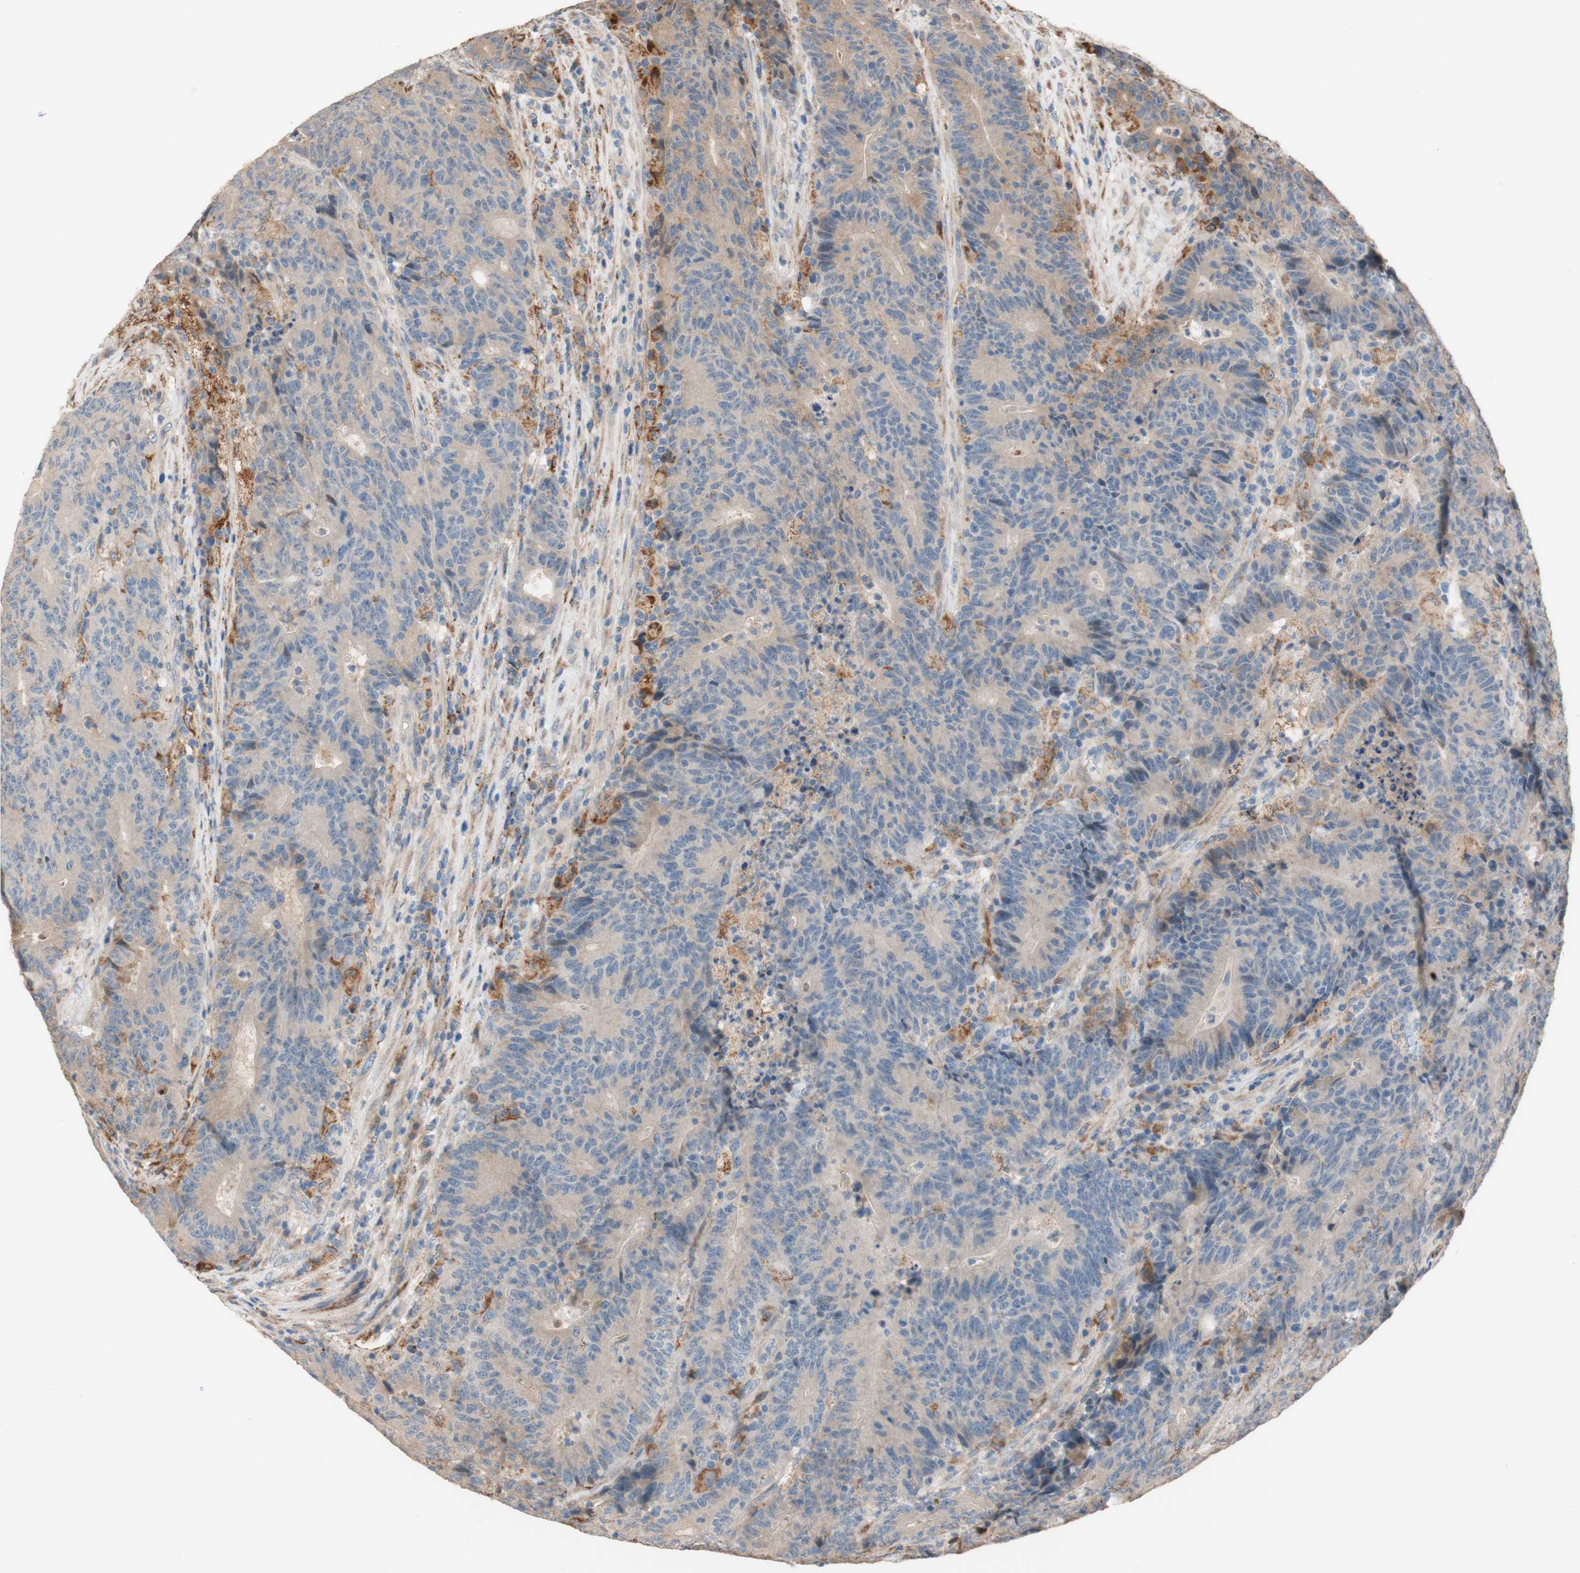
{"staining": {"intensity": "negative", "quantity": "none", "location": "none"}, "tissue": "colorectal cancer", "cell_type": "Tumor cells", "image_type": "cancer", "snomed": [{"axis": "morphology", "description": "Normal tissue, NOS"}, {"axis": "morphology", "description": "Adenocarcinoma, NOS"}, {"axis": "topography", "description": "Colon"}], "caption": "A histopathology image of colorectal adenocarcinoma stained for a protein demonstrates no brown staining in tumor cells. The staining was performed using DAB (3,3'-diaminobenzidine) to visualize the protein expression in brown, while the nuclei were stained in blue with hematoxylin (Magnification: 20x).", "gene": "PTPN21", "patient": {"sex": "female", "age": 75}}